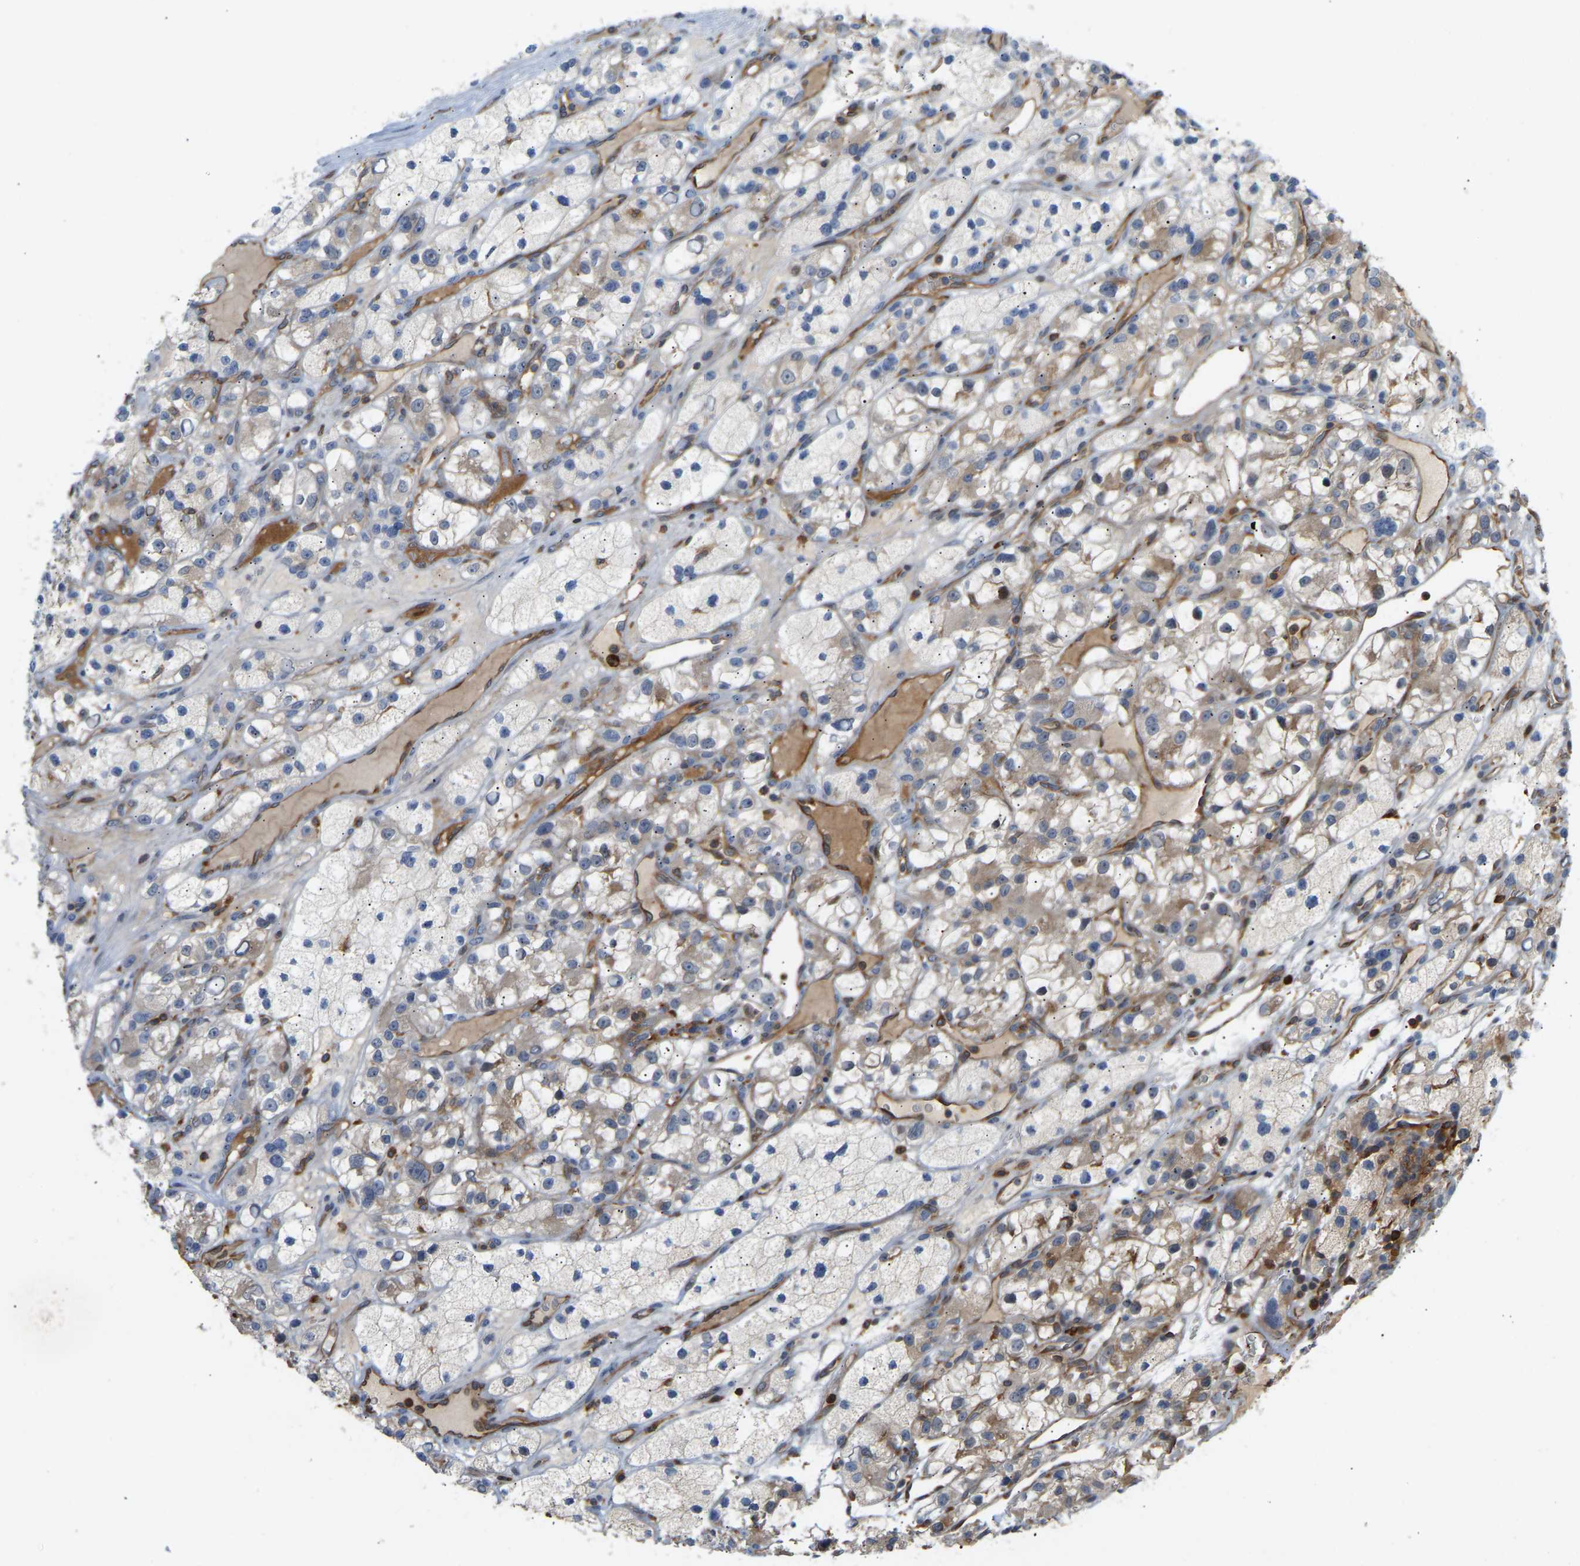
{"staining": {"intensity": "weak", "quantity": "<25%", "location": "cytoplasmic/membranous"}, "tissue": "renal cancer", "cell_type": "Tumor cells", "image_type": "cancer", "snomed": [{"axis": "morphology", "description": "Adenocarcinoma, NOS"}, {"axis": "topography", "description": "Kidney"}], "caption": "IHC histopathology image of neoplastic tissue: renal cancer stained with DAB (3,3'-diaminobenzidine) demonstrates no significant protein expression in tumor cells. Brightfield microscopy of IHC stained with DAB (3,3'-diaminobenzidine) (brown) and hematoxylin (blue), captured at high magnification.", "gene": "PLCG2", "patient": {"sex": "female", "age": 57}}